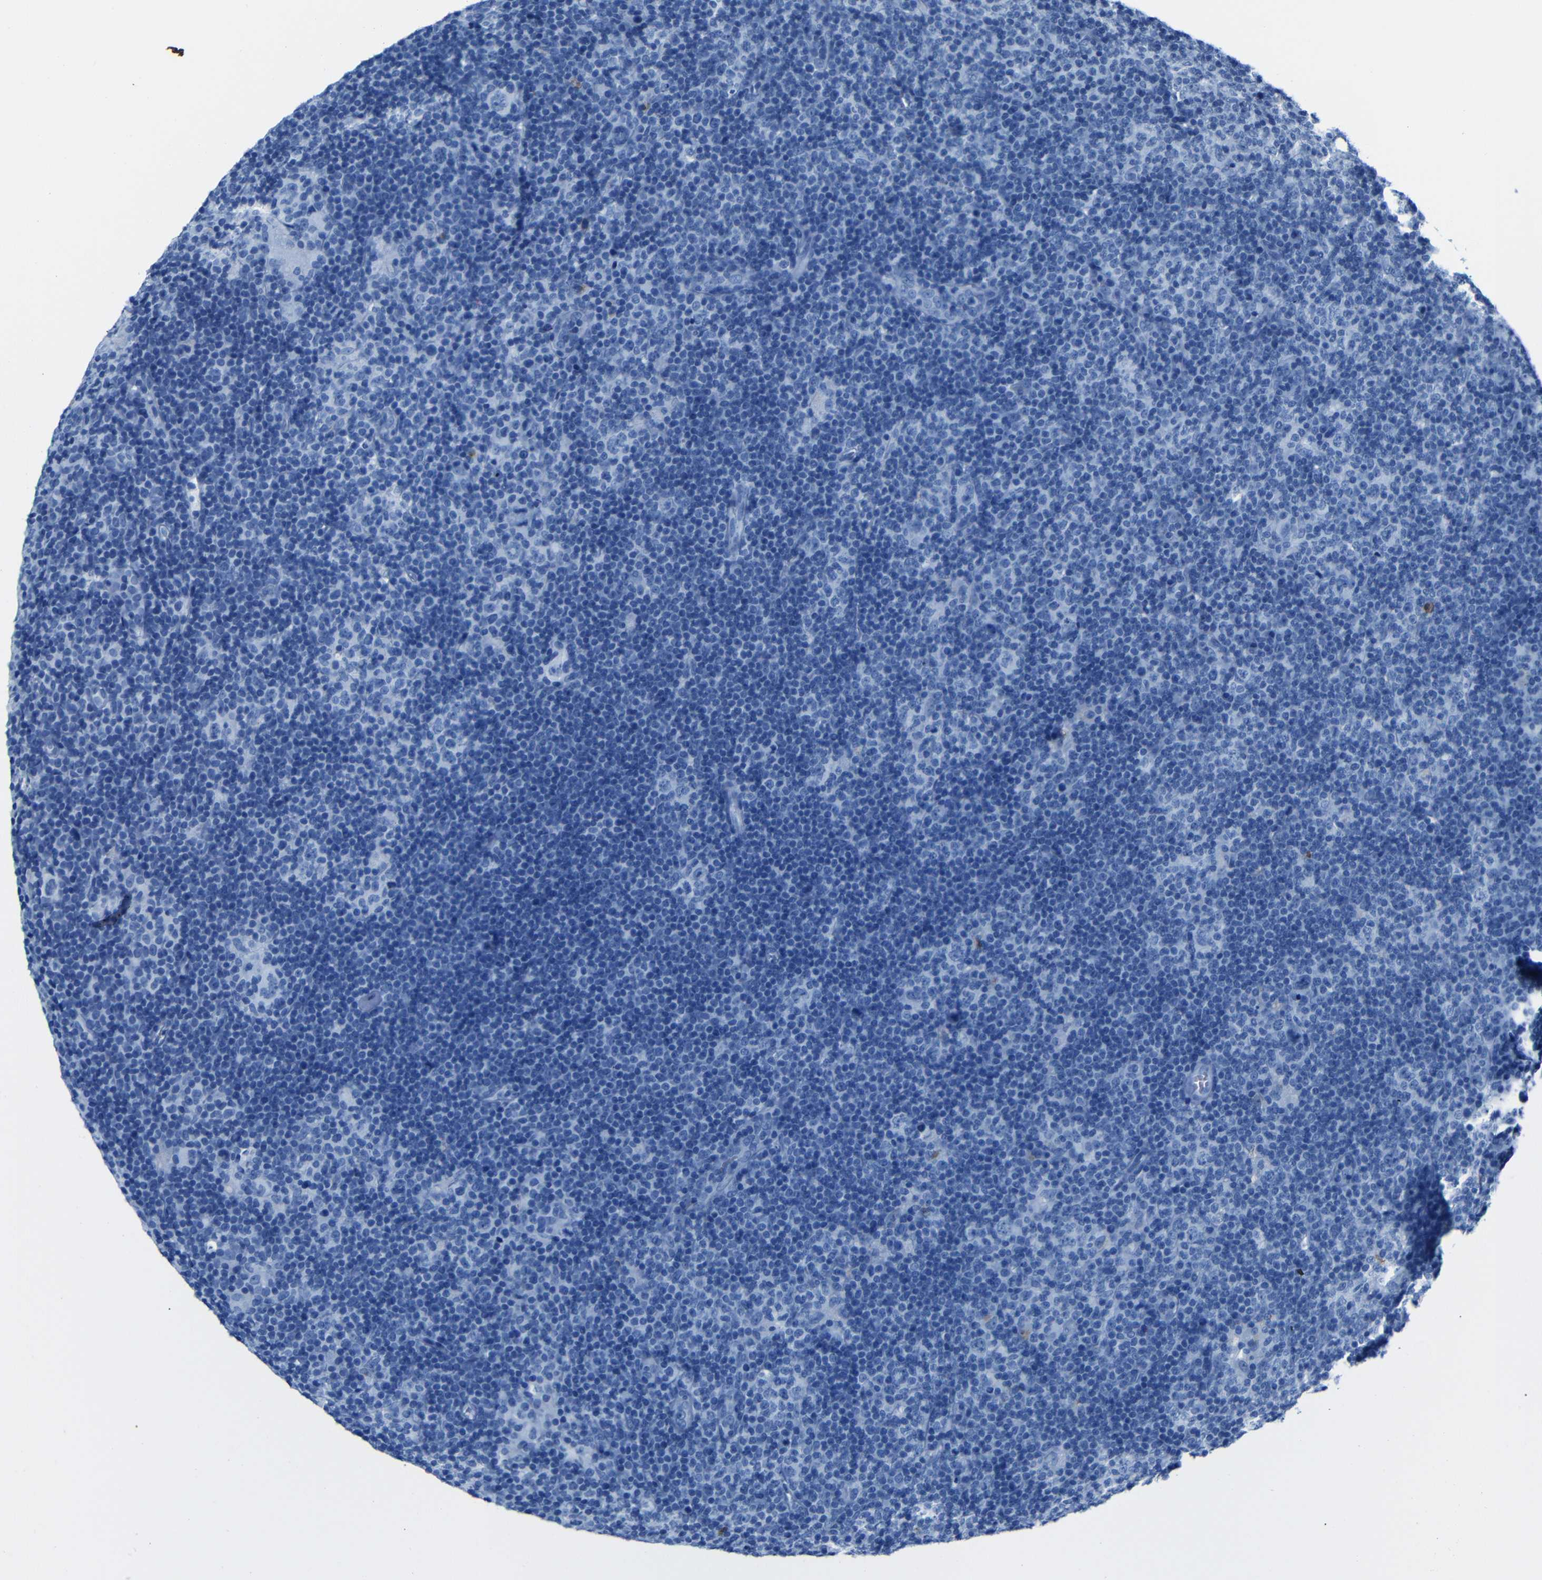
{"staining": {"intensity": "negative", "quantity": "none", "location": "none"}, "tissue": "lymphoma", "cell_type": "Tumor cells", "image_type": "cancer", "snomed": [{"axis": "morphology", "description": "Hodgkin's disease, NOS"}, {"axis": "topography", "description": "Lymph node"}], "caption": "Protein analysis of Hodgkin's disease demonstrates no significant expression in tumor cells. Nuclei are stained in blue.", "gene": "CLDN11", "patient": {"sex": "female", "age": 57}}